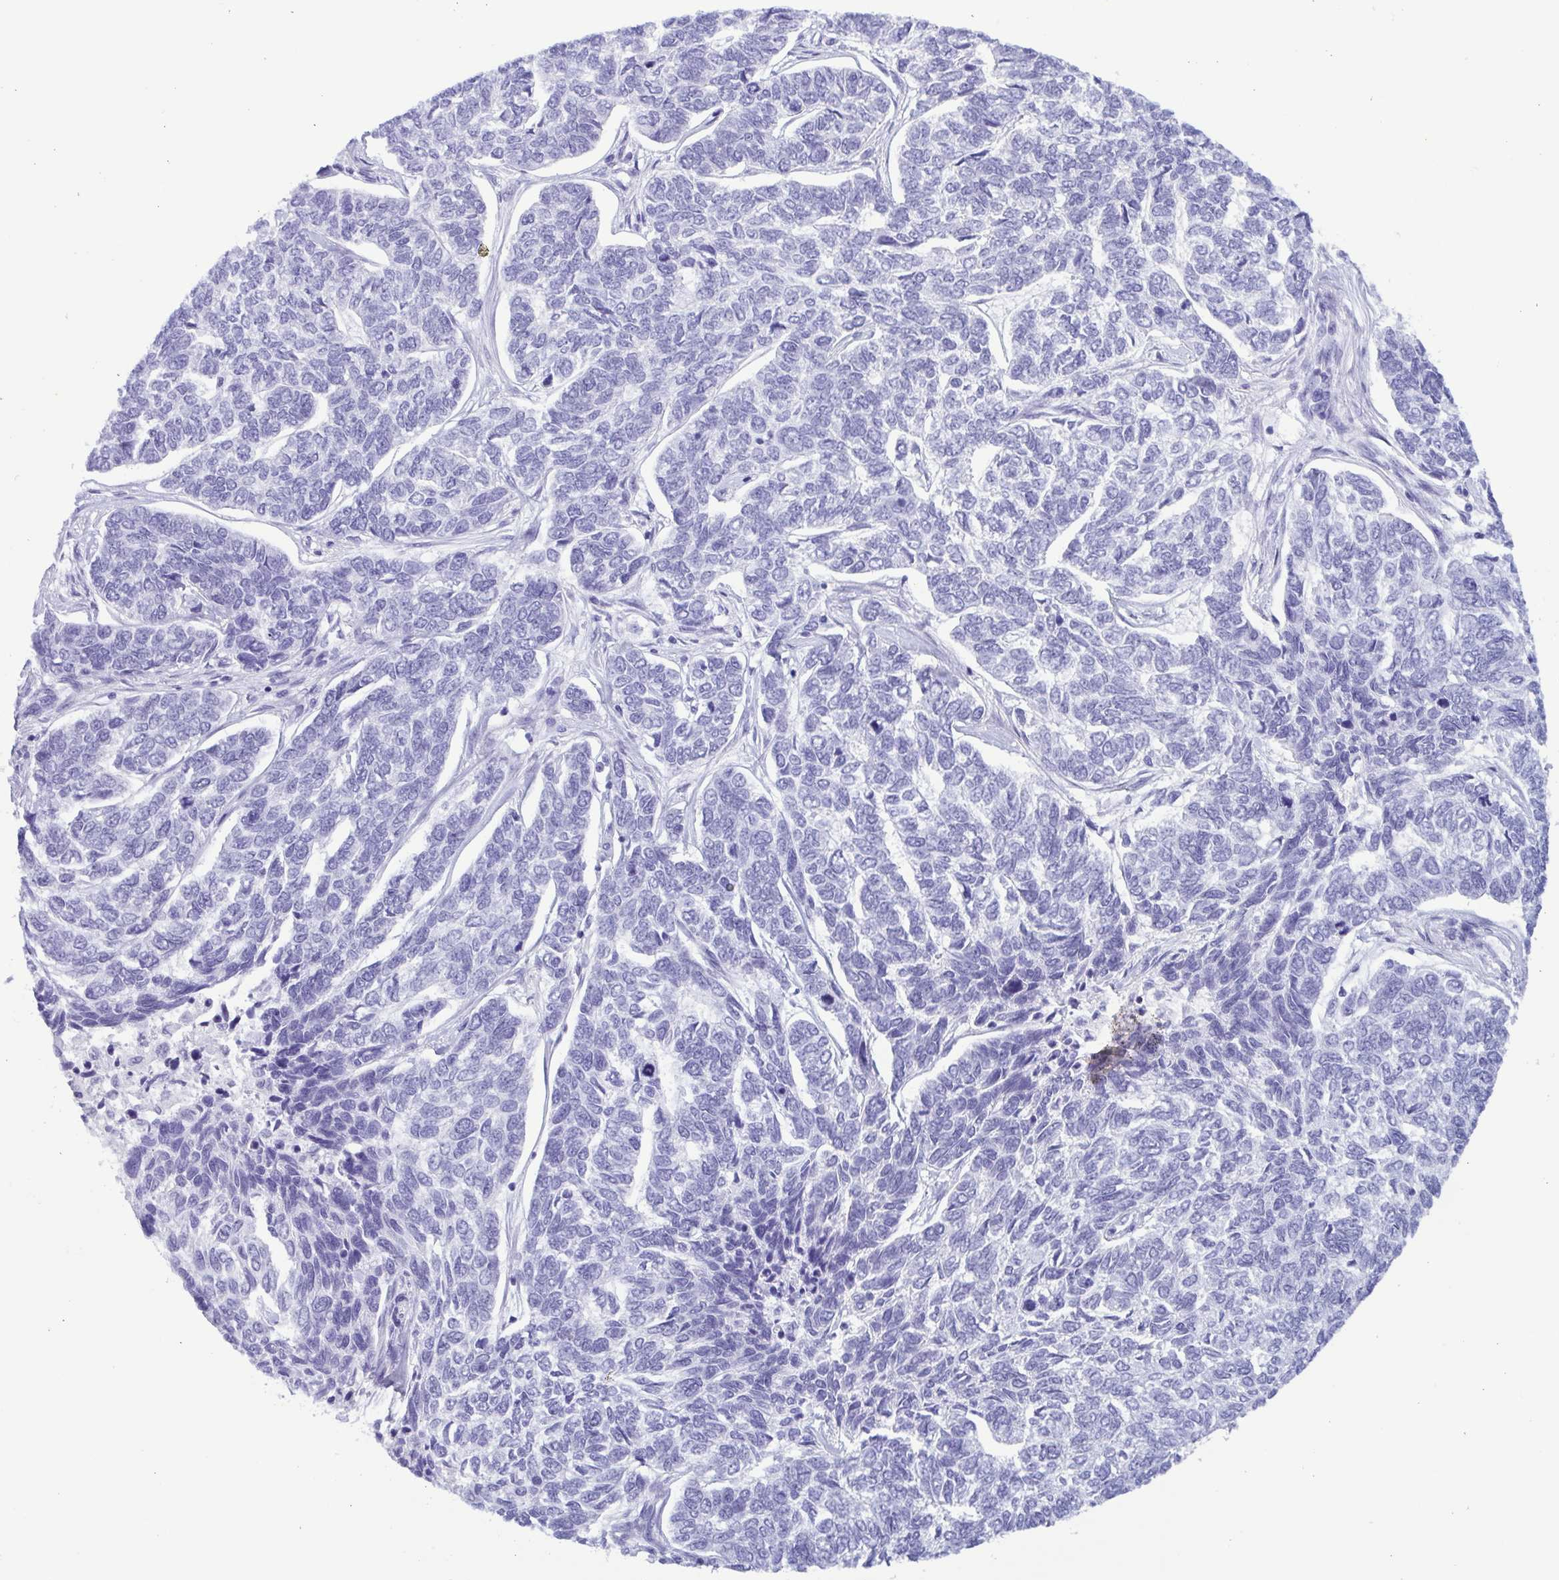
{"staining": {"intensity": "negative", "quantity": "none", "location": "none"}, "tissue": "skin cancer", "cell_type": "Tumor cells", "image_type": "cancer", "snomed": [{"axis": "morphology", "description": "Basal cell carcinoma"}, {"axis": "topography", "description": "Skin"}], "caption": "Tumor cells are negative for protein expression in human skin cancer (basal cell carcinoma). (DAB (3,3'-diaminobenzidine) IHC, high magnification).", "gene": "LTF", "patient": {"sex": "female", "age": 65}}